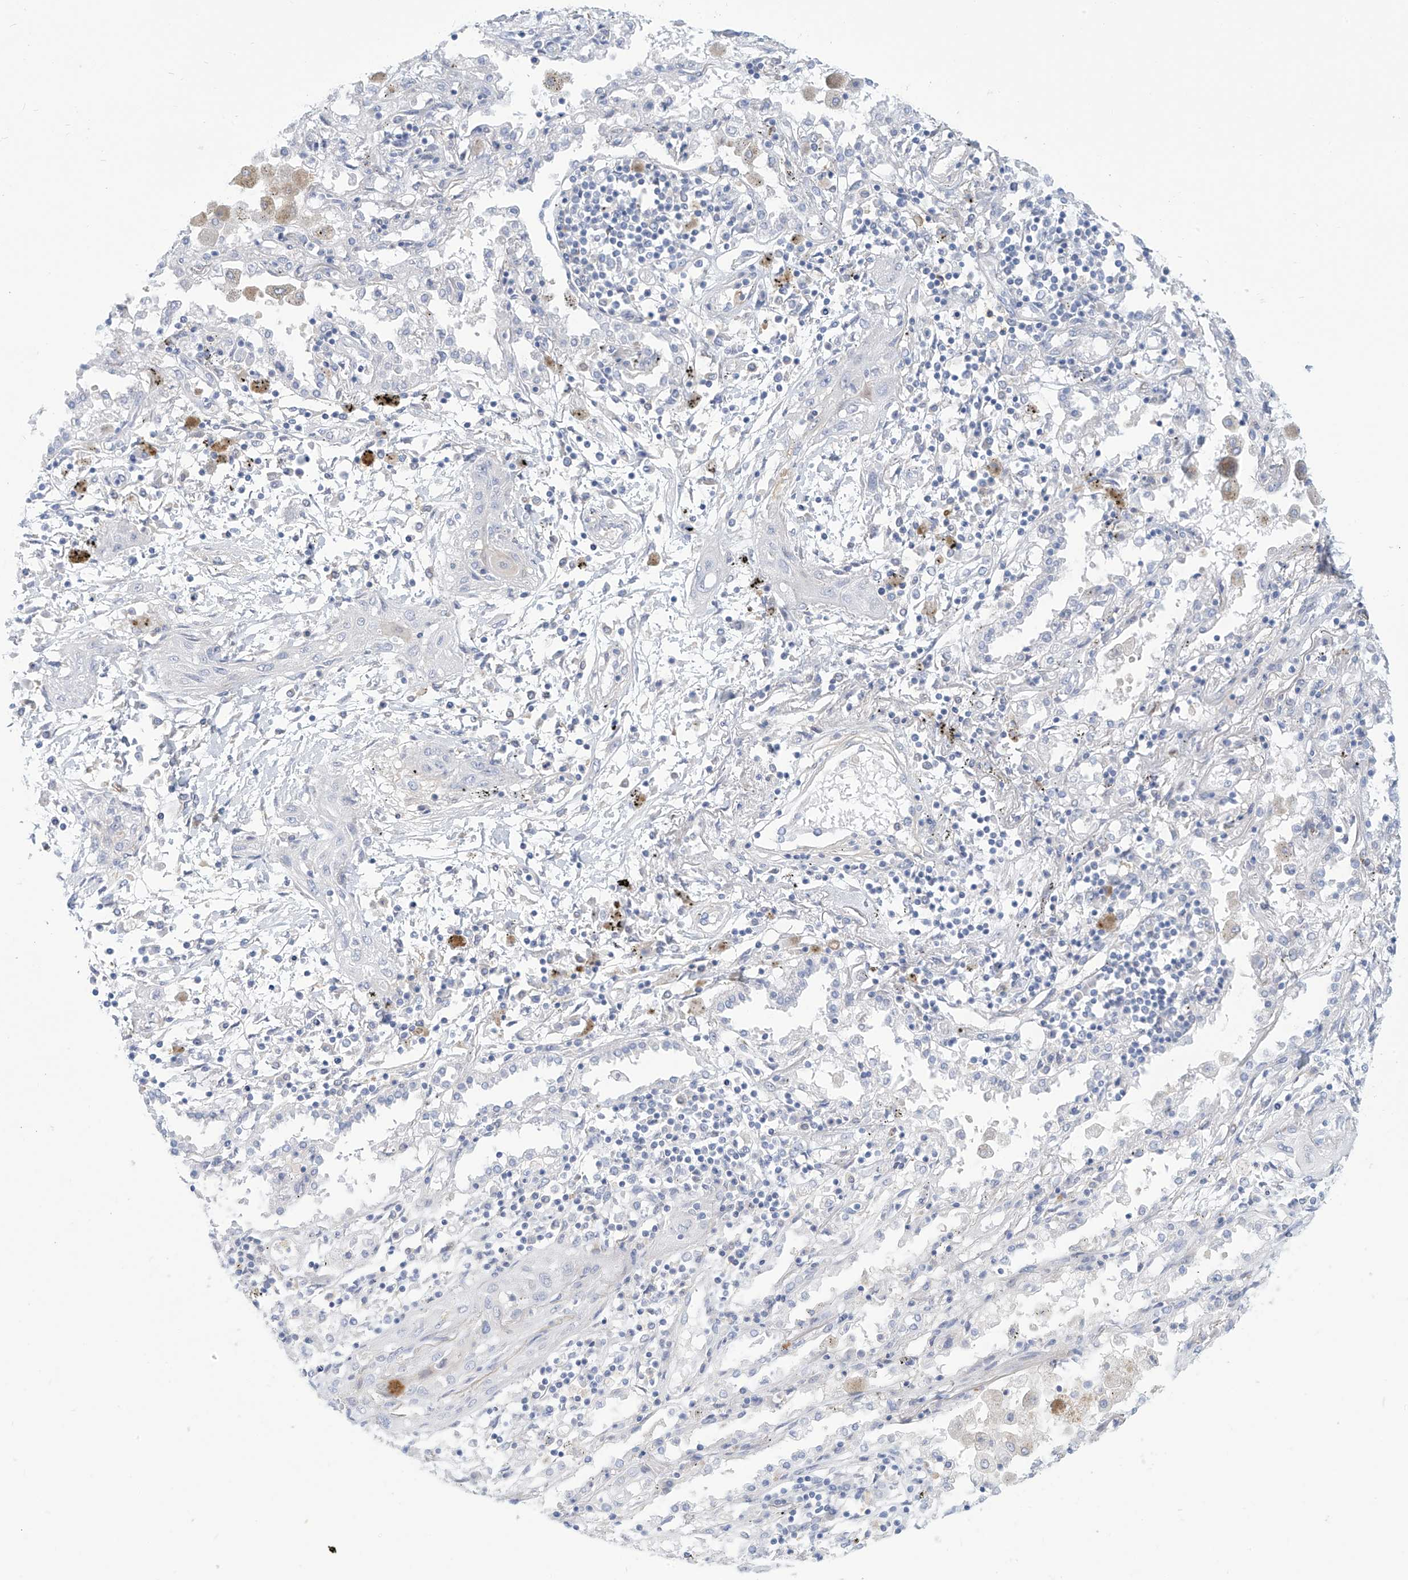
{"staining": {"intensity": "negative", "quantity": "none", "location": "none"}, "tissue": "lung cancer", "cell_type": "Tumor cells", "image_type": "cancer", "snomed": [{"axis": "morphology", "description": "Squamous cell carcinoma, NOS"}, {"axis": "topography", "description": "Lung"}], "caption": "A high-resolution histopathology image shows IHC staining of lung cancer, which exhibits no significant staining in tumor cells.", "gene": "FABP2", "patient": {"sex": "female", "age": 47}}